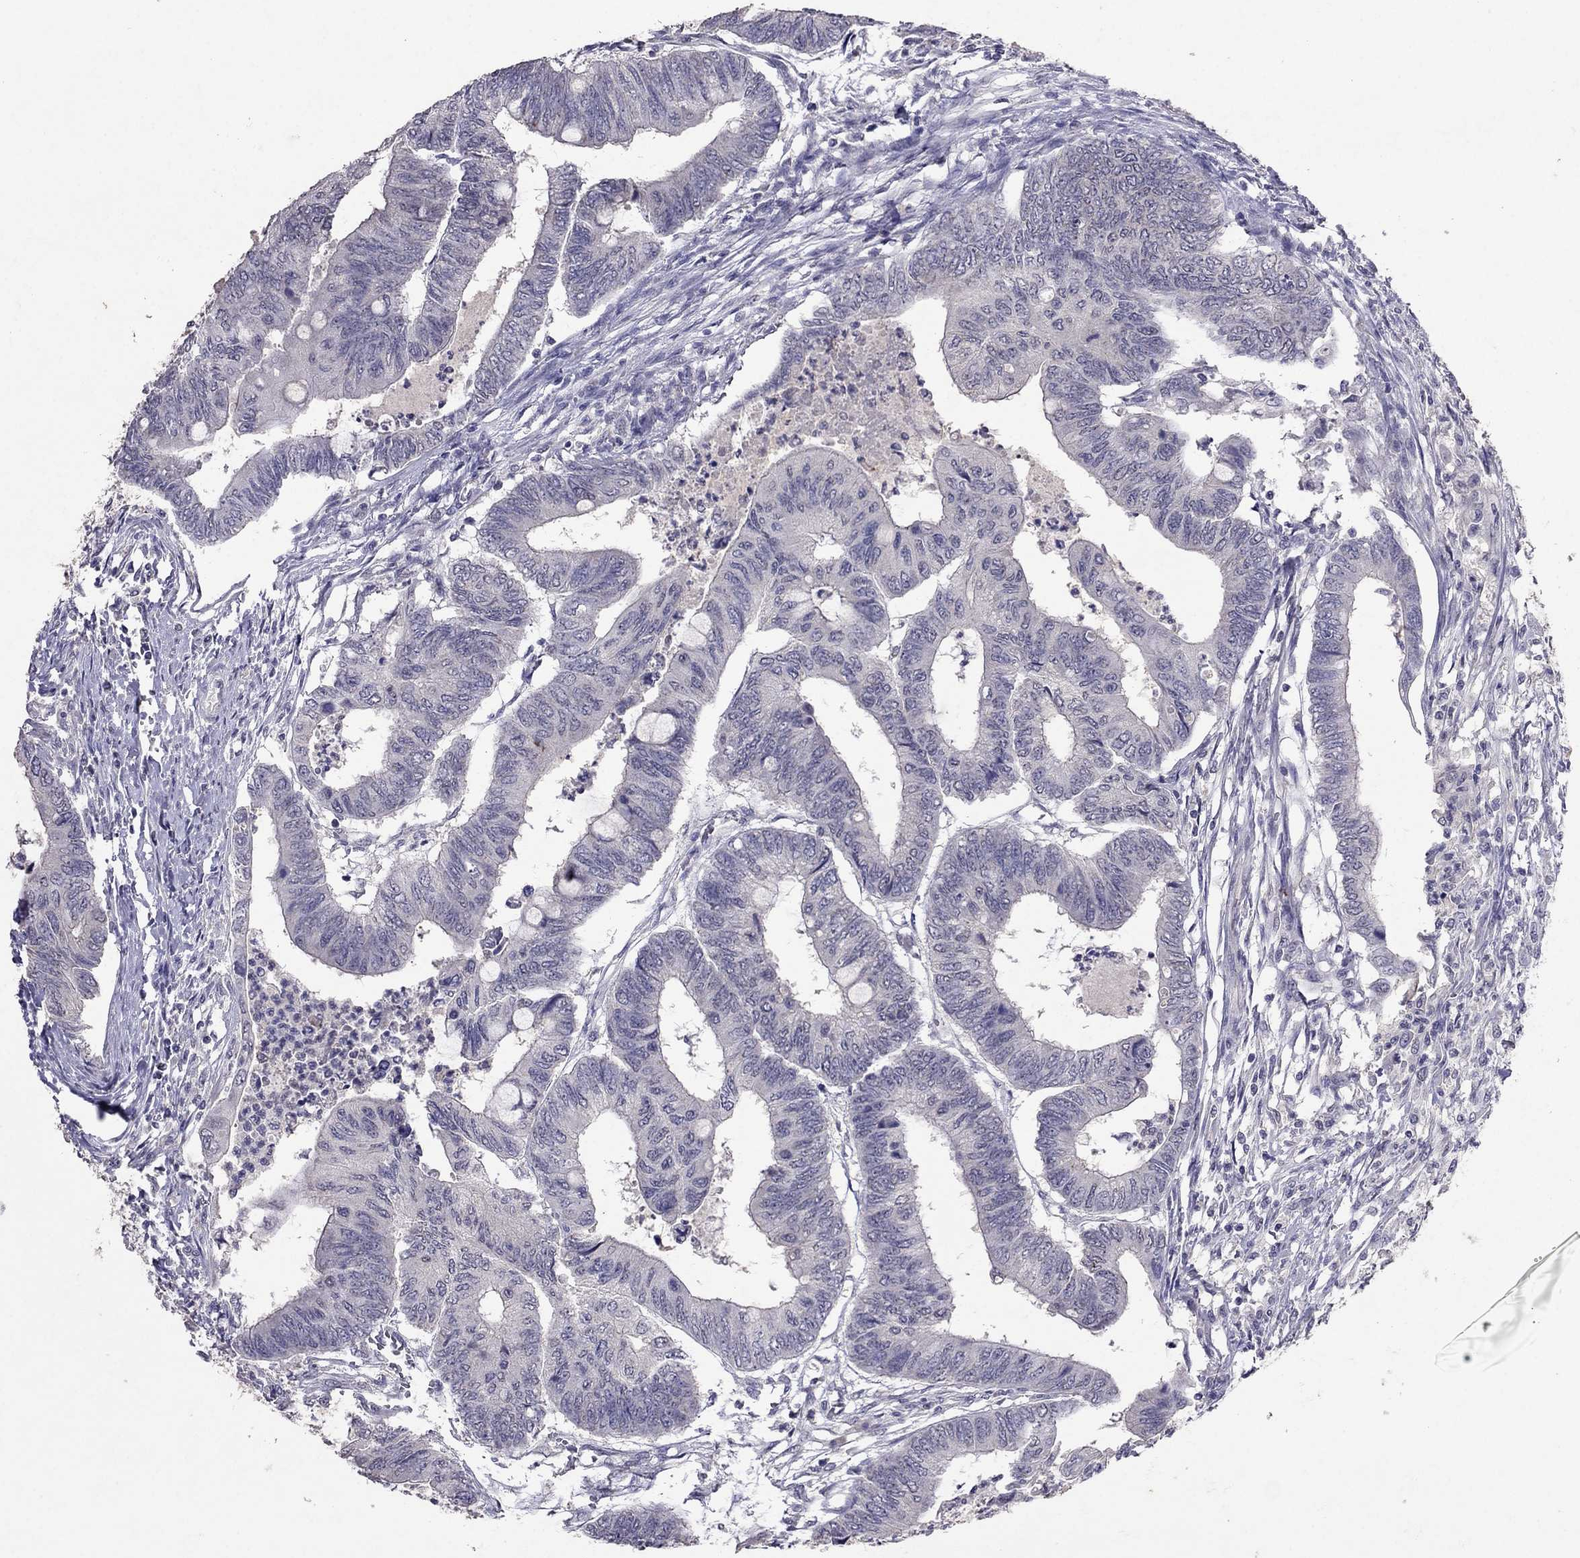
{"staining": {"intensity": "negative", "quantity": "none", "location": "none"}, "tissue": "colorectal cancer", "cell_type": "Tumor cells", "image_type": "cancer", "snomed": [{"axis": "morphology", "description": "Normal tissue, NOS"}, {"axis": "morphology", "description": "Adenocarcinoma, NOS"}, {"axis": "topography", "description": "Rectum"}, {"axis": "topography", "description": "Peripheral nerve tissue"}], "caption": "IHC photomicrograph of neoplastic tissue: human adenocarcinoma (colorectal) stained with DAB exhibits no significant protein positivity in tumor cells.", "gene": "FST", "patient": {"sex": "male", "age": 92}}